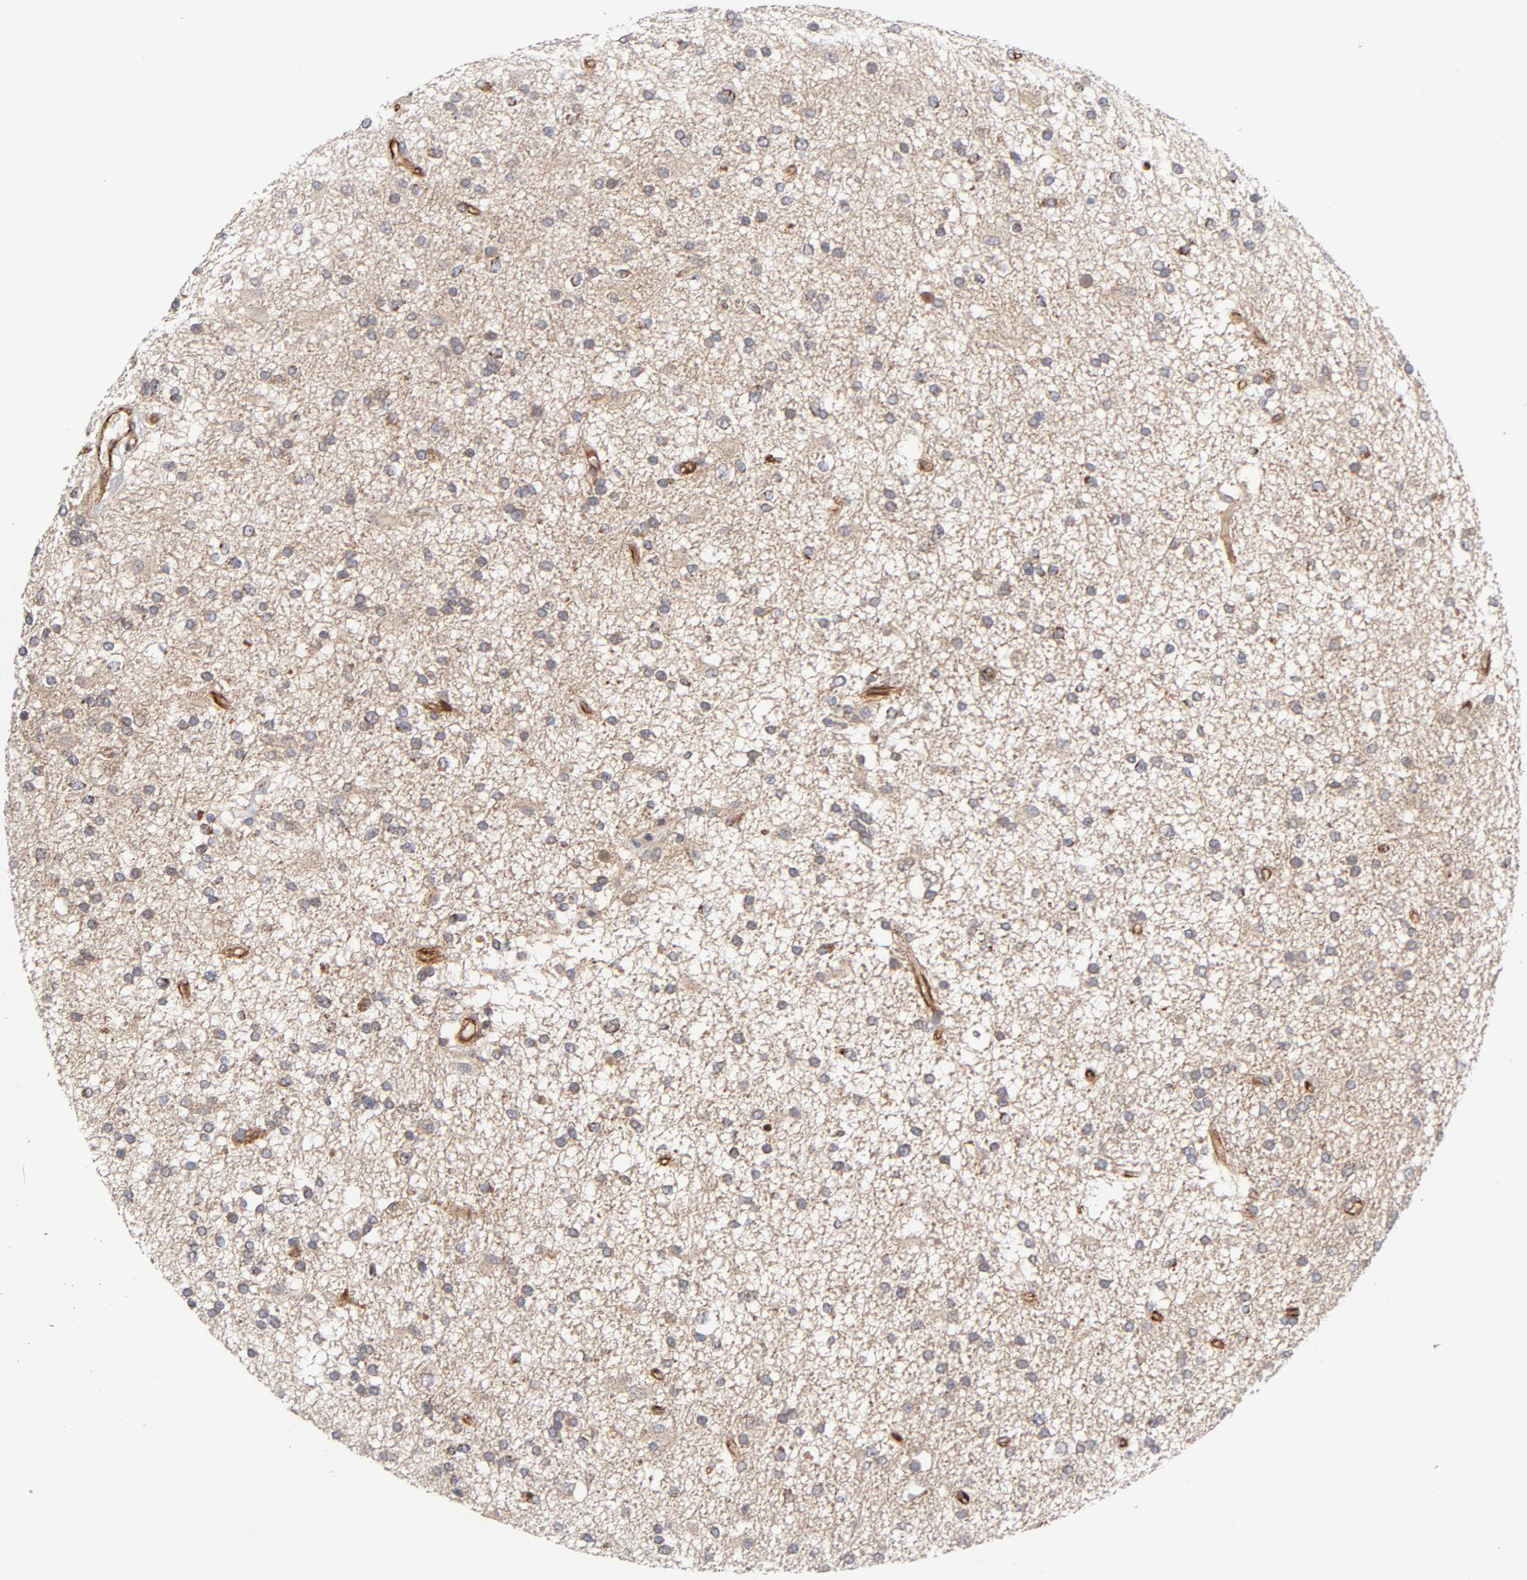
{"staining": {"intensity": "weak", "quantity": "25%-75%", "location": "cytoplasmic/membranous"}, "tissue": "glioma", "cell_type": "Tumor cells", "image_type": "cancer", "snomed": [{"axis": "morphology", "description": "Glioma, malignant, High grade"}, {"axis": "topography", "description": "Brain"}], "caption": "An IHC image of neoplastic tissue is shown. Protein staining in brown shows weak cytoplasmic/membranous positivity in glioma within tumor cells. The protein is shown in brown color, while the nuclei are stained blue.", "gene": "DNAAF2", "patient": {"sex": "male", "age": 33}}